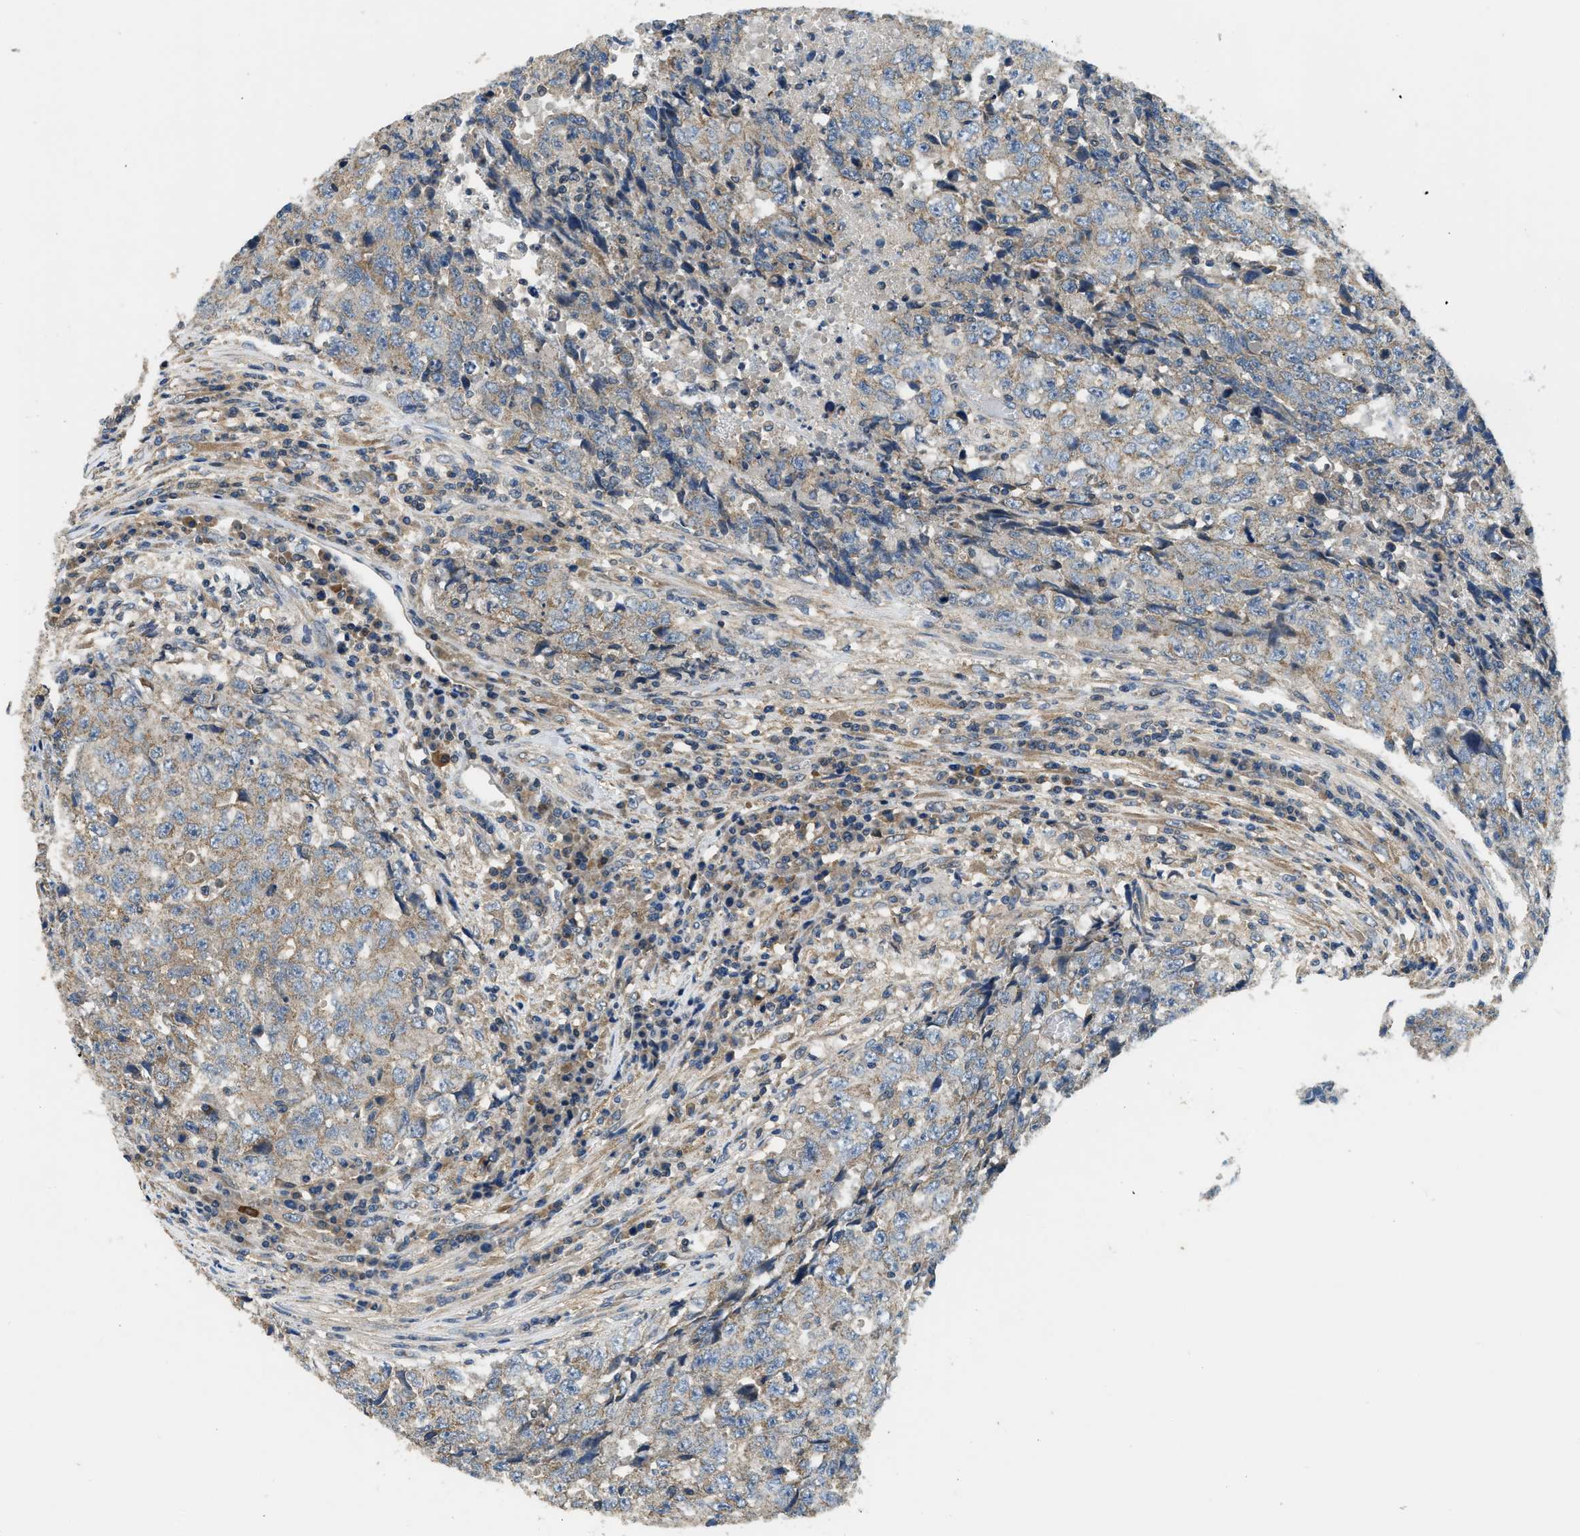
{"staining": {"intensity": "weak", "quantity": ">75%", "location": "cytoplasmic/membranous"}, "tissue": "testis cancer", "cell_type": "Tumor cells", "image_type": "cancer", "snomed": [{"axis": "morphology", "description": "Necrosis, NOS"}, {"axis": "morphology", "description": "Carcinoma, Embryonal, NOS"}, {"axis": "topography", "description": "Testis"}], "caption": "IHC photomicrograph of neoplastic tissue: testis cancer stained using immunohistochemistry (IHC) demonstrates low levels of weak protein expression localized specifically in the cytoplasmic/membranous of tumor cells, appearing as a cytoplasmic/membranous brown color.", "gene": "SSH2", "patient": {"sex": "male", "age": 19}}